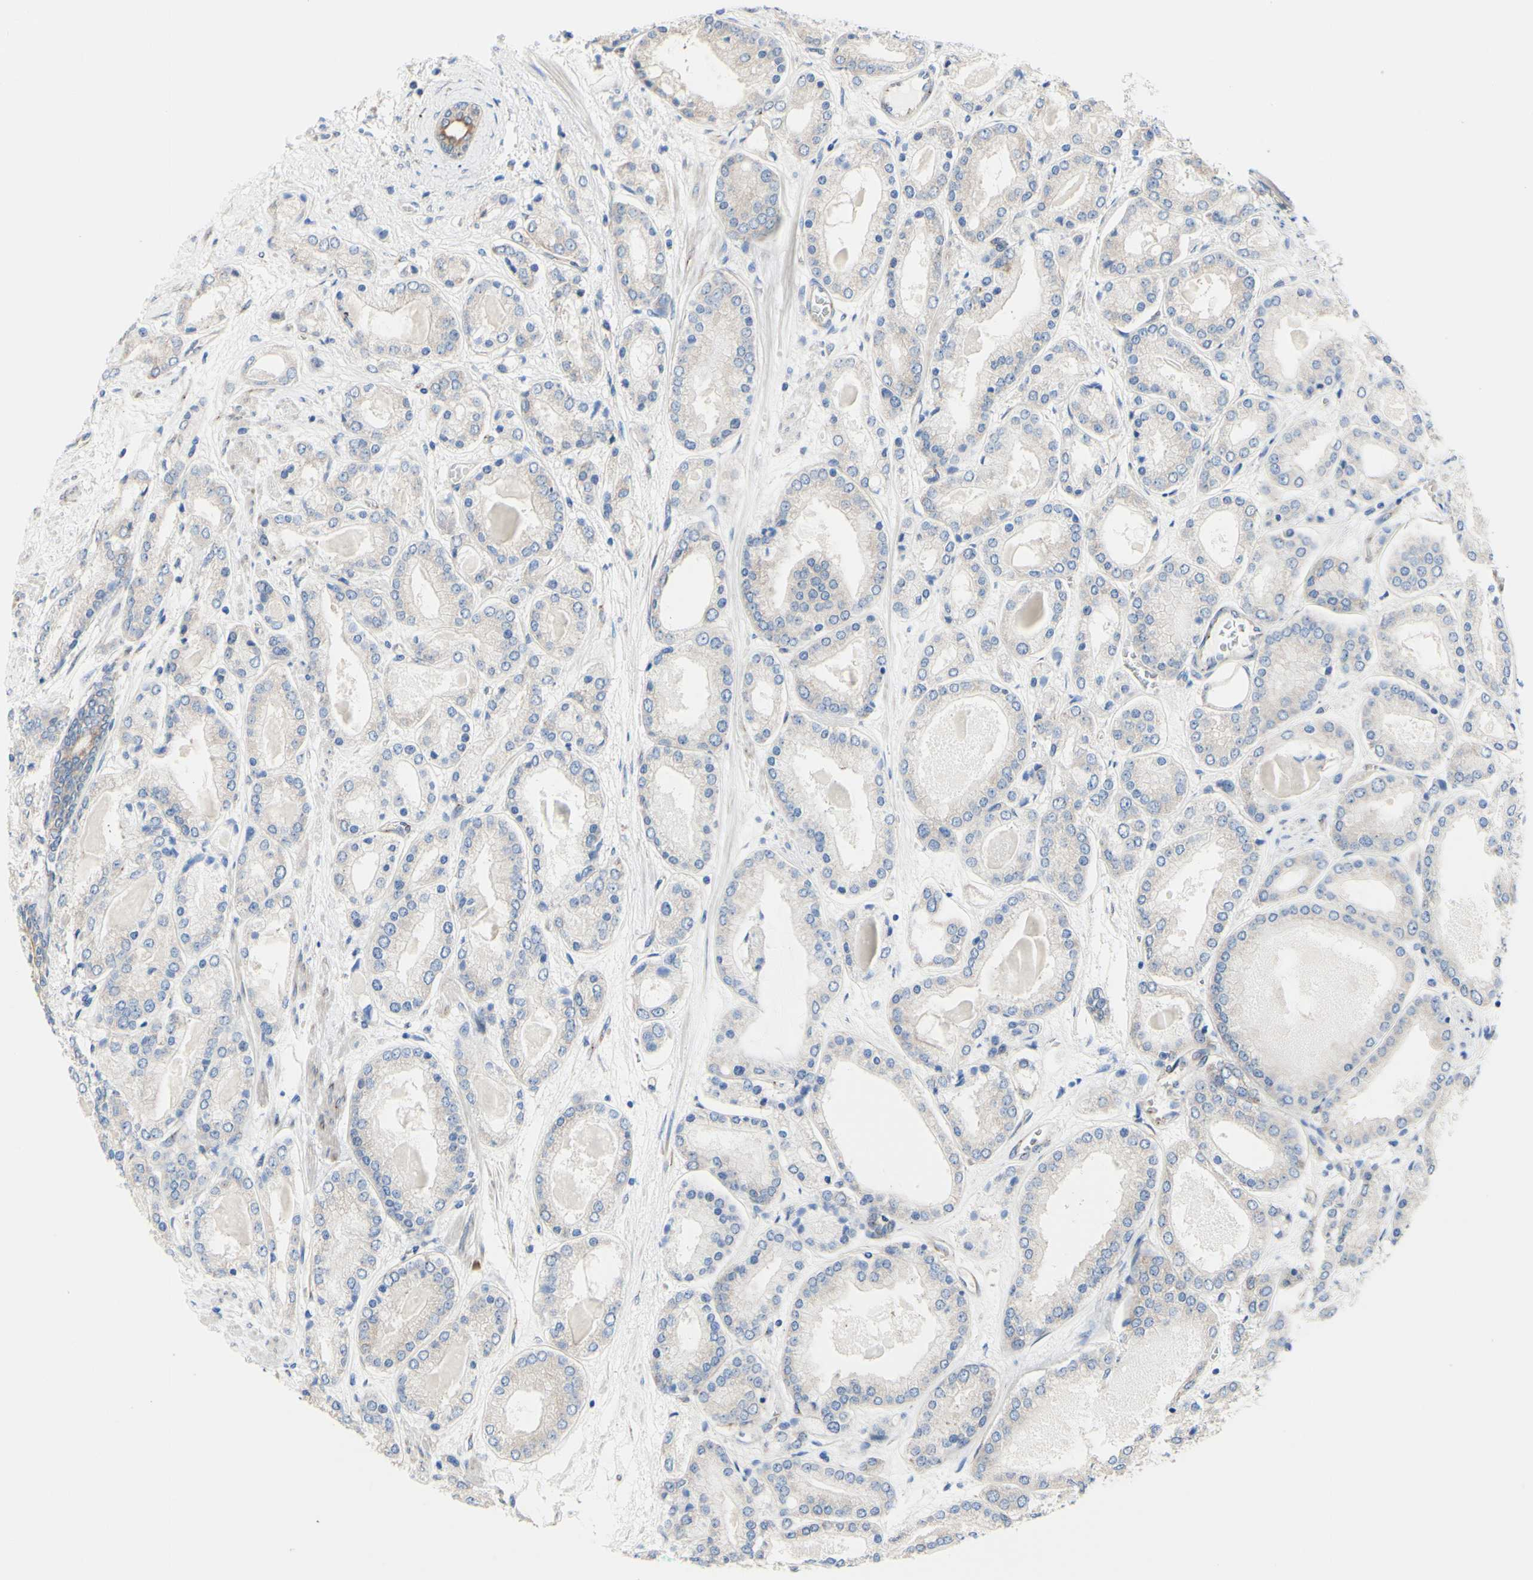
{"staining": {"intensity": "weak", "quantity": ">75%", "location": "cytoplasmic/membranous"}, "tissue": "prostate cancer", "cell_type": "Tumor cells", "image_type": "cancer", "snomed": [{"axis": "morphology", "description": "Adenocarcinoma, High grade"}, {"axis": "topography", "description": "Prostate"}], "caption": "This is a photomicrograph of immunohistochemistry (IHC) staining of high-grade adenocarcinoma (prostate), which shows weak expression in the cytoplasmic/membranous of tumor cells.", "gene": "LRIG3", "patient": {"sex": "male", "age": 59}}